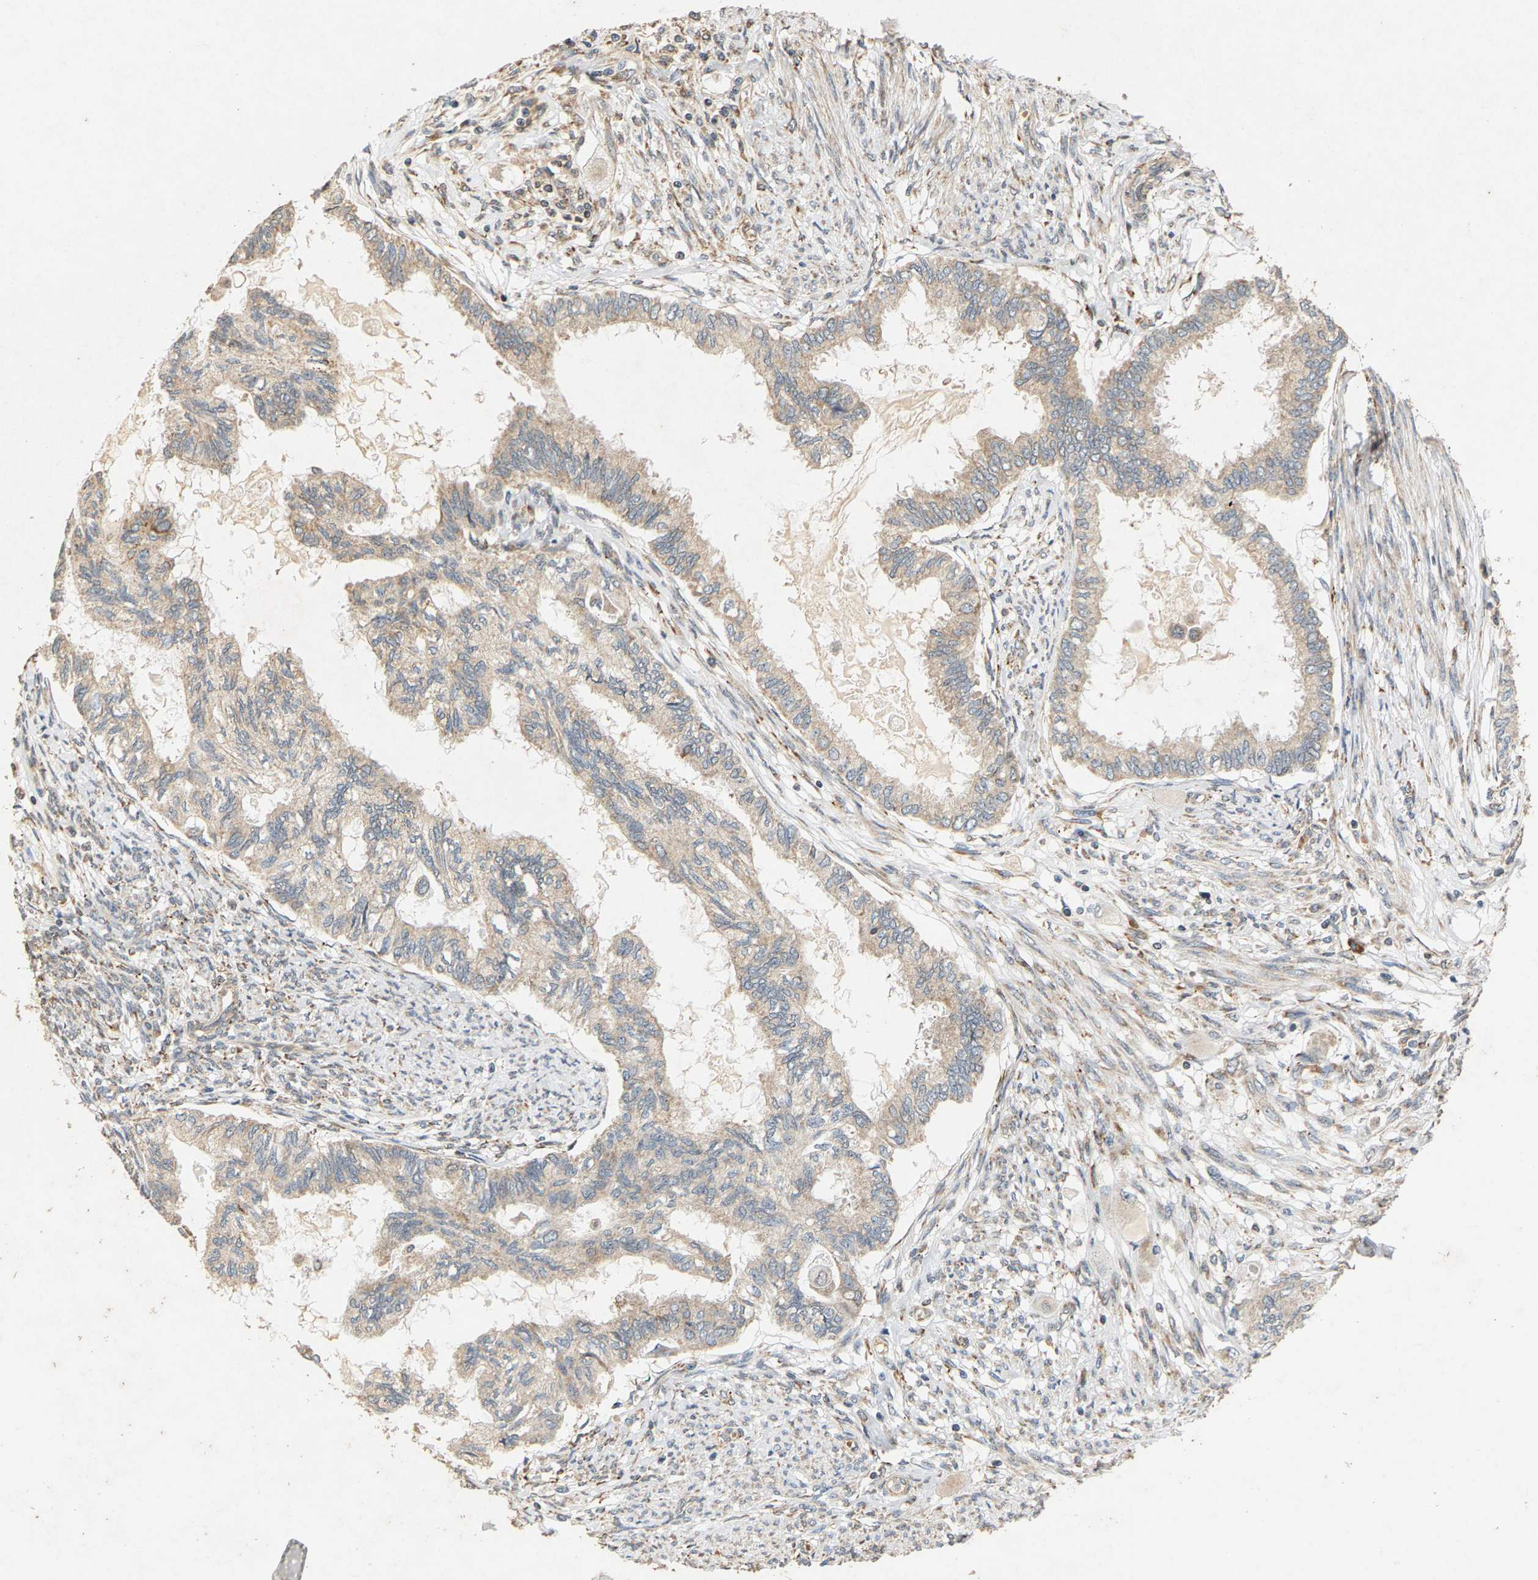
{"staining": {"intensity": "weak", "quantity": ">75%", "location": "cytoplasmic/membranous"}, "tissue": "cervical cancer", "cell_type": "Tumor cells", "image_type": "cancer", "snomed": [{"axis": "morphology", "description": "Normal tissue, NOS"}, {"axis": "morphology", "description": "Adenocarcinoma, NOS"}, {"axis": "topography", "description": "Cervix"}, {"axis": "topography", "description": "Endometrium"}], "caption": "Cervical adenocarcinoma stained with a protein marker displays weak staining in tumor cells.", "gene": "CIDEC", "patient": {"sex": "female", "age": 86}}